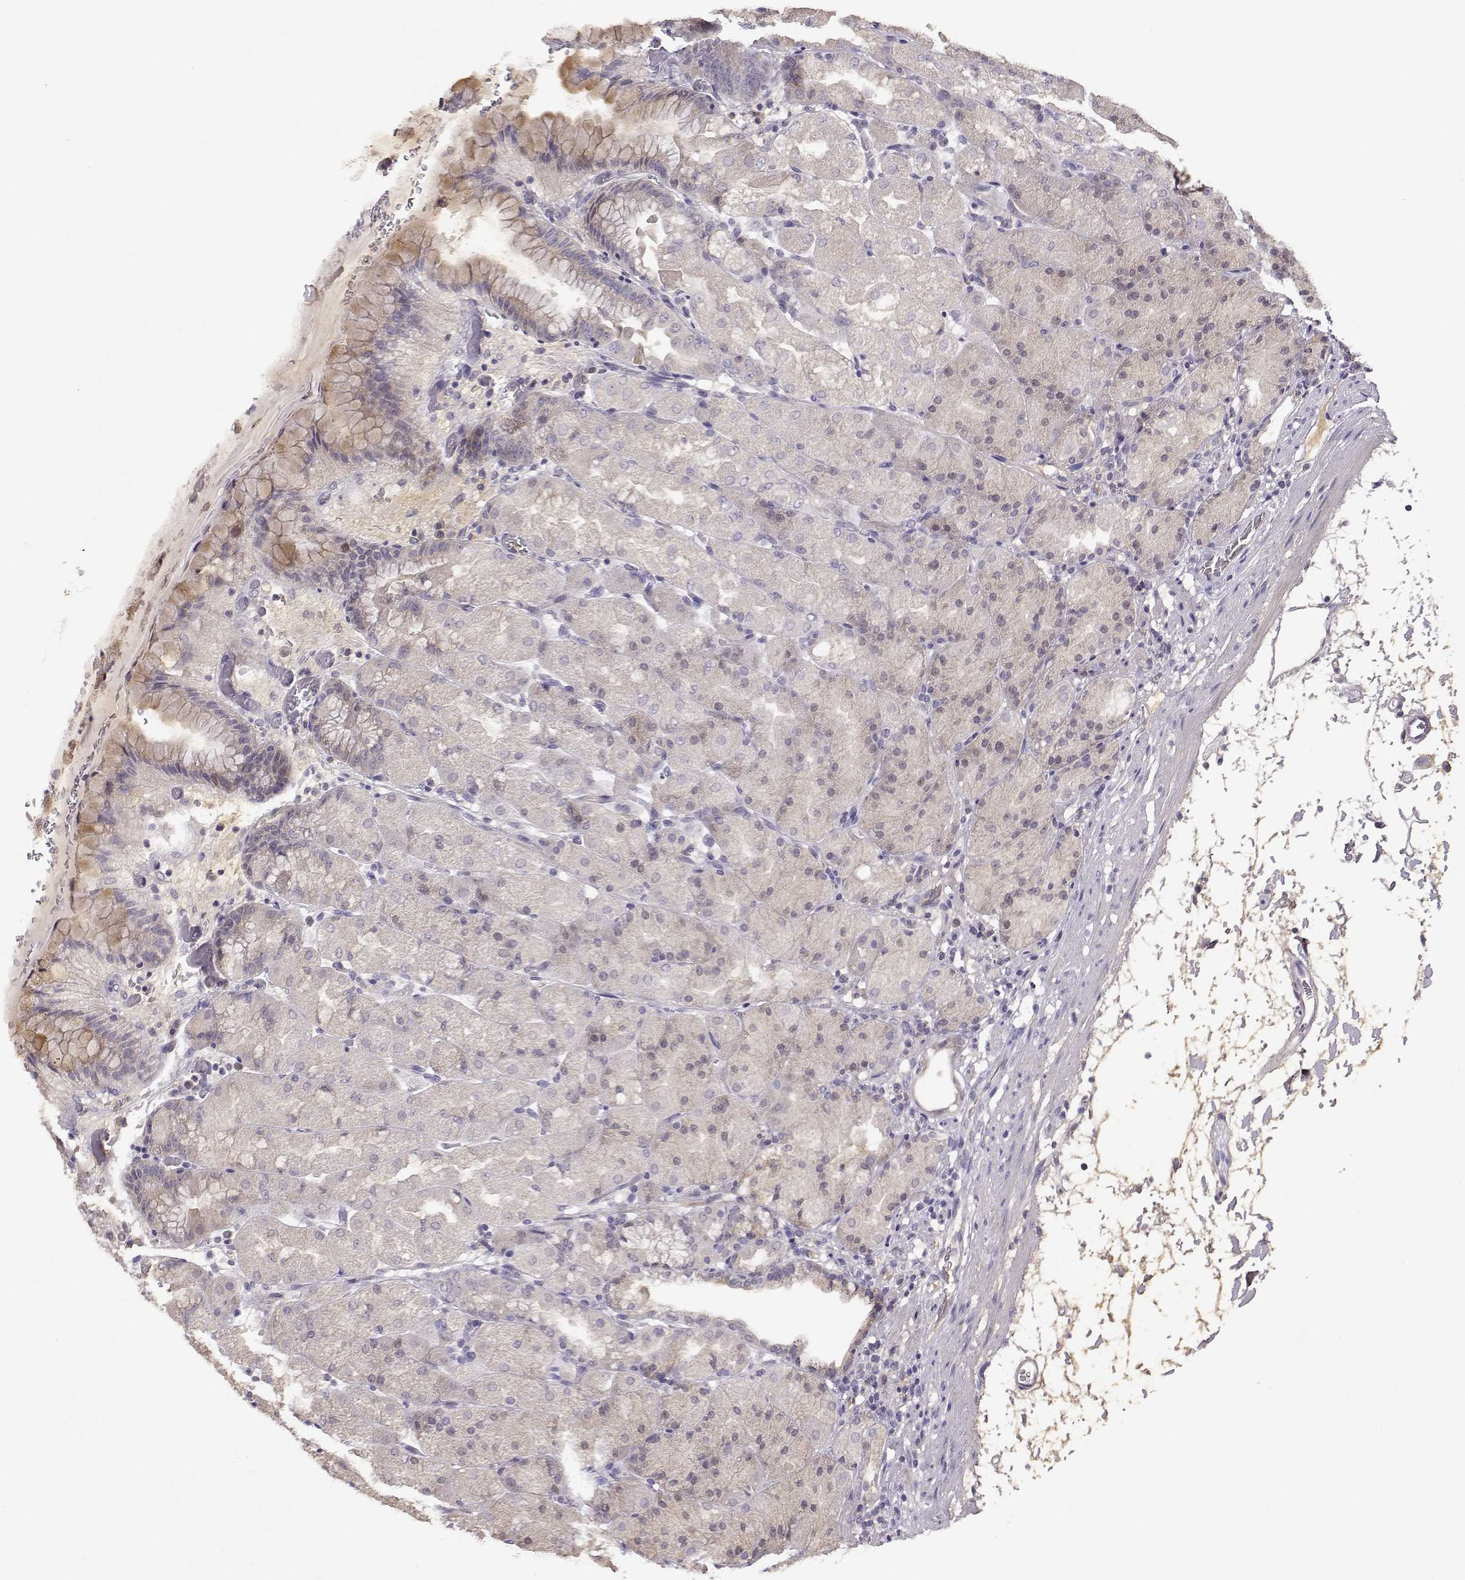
{"staining": {"intensity": "weak", "quantity": "<25%", "location": "cytoplasmic/membranous"}, "tissue": "stomach", "cell_type": "Glandular cells", "image_type": "normal", "snomed": [{"axis": "morphology", "description": "Normal tissue, NOS"}, {"axis": "topography", "description": "Stomach, upper"}, {"axis": "topography", "description": "Stomach"}, {"axis": "topography", "description": "Stomach, lower"}], "caption": "This is a micrograph of IHC staining of unremarkable stomach, which shows no staining in glandular cells.", "gene": "TACR1", "patient": {"sex": "male", "age": 62}}